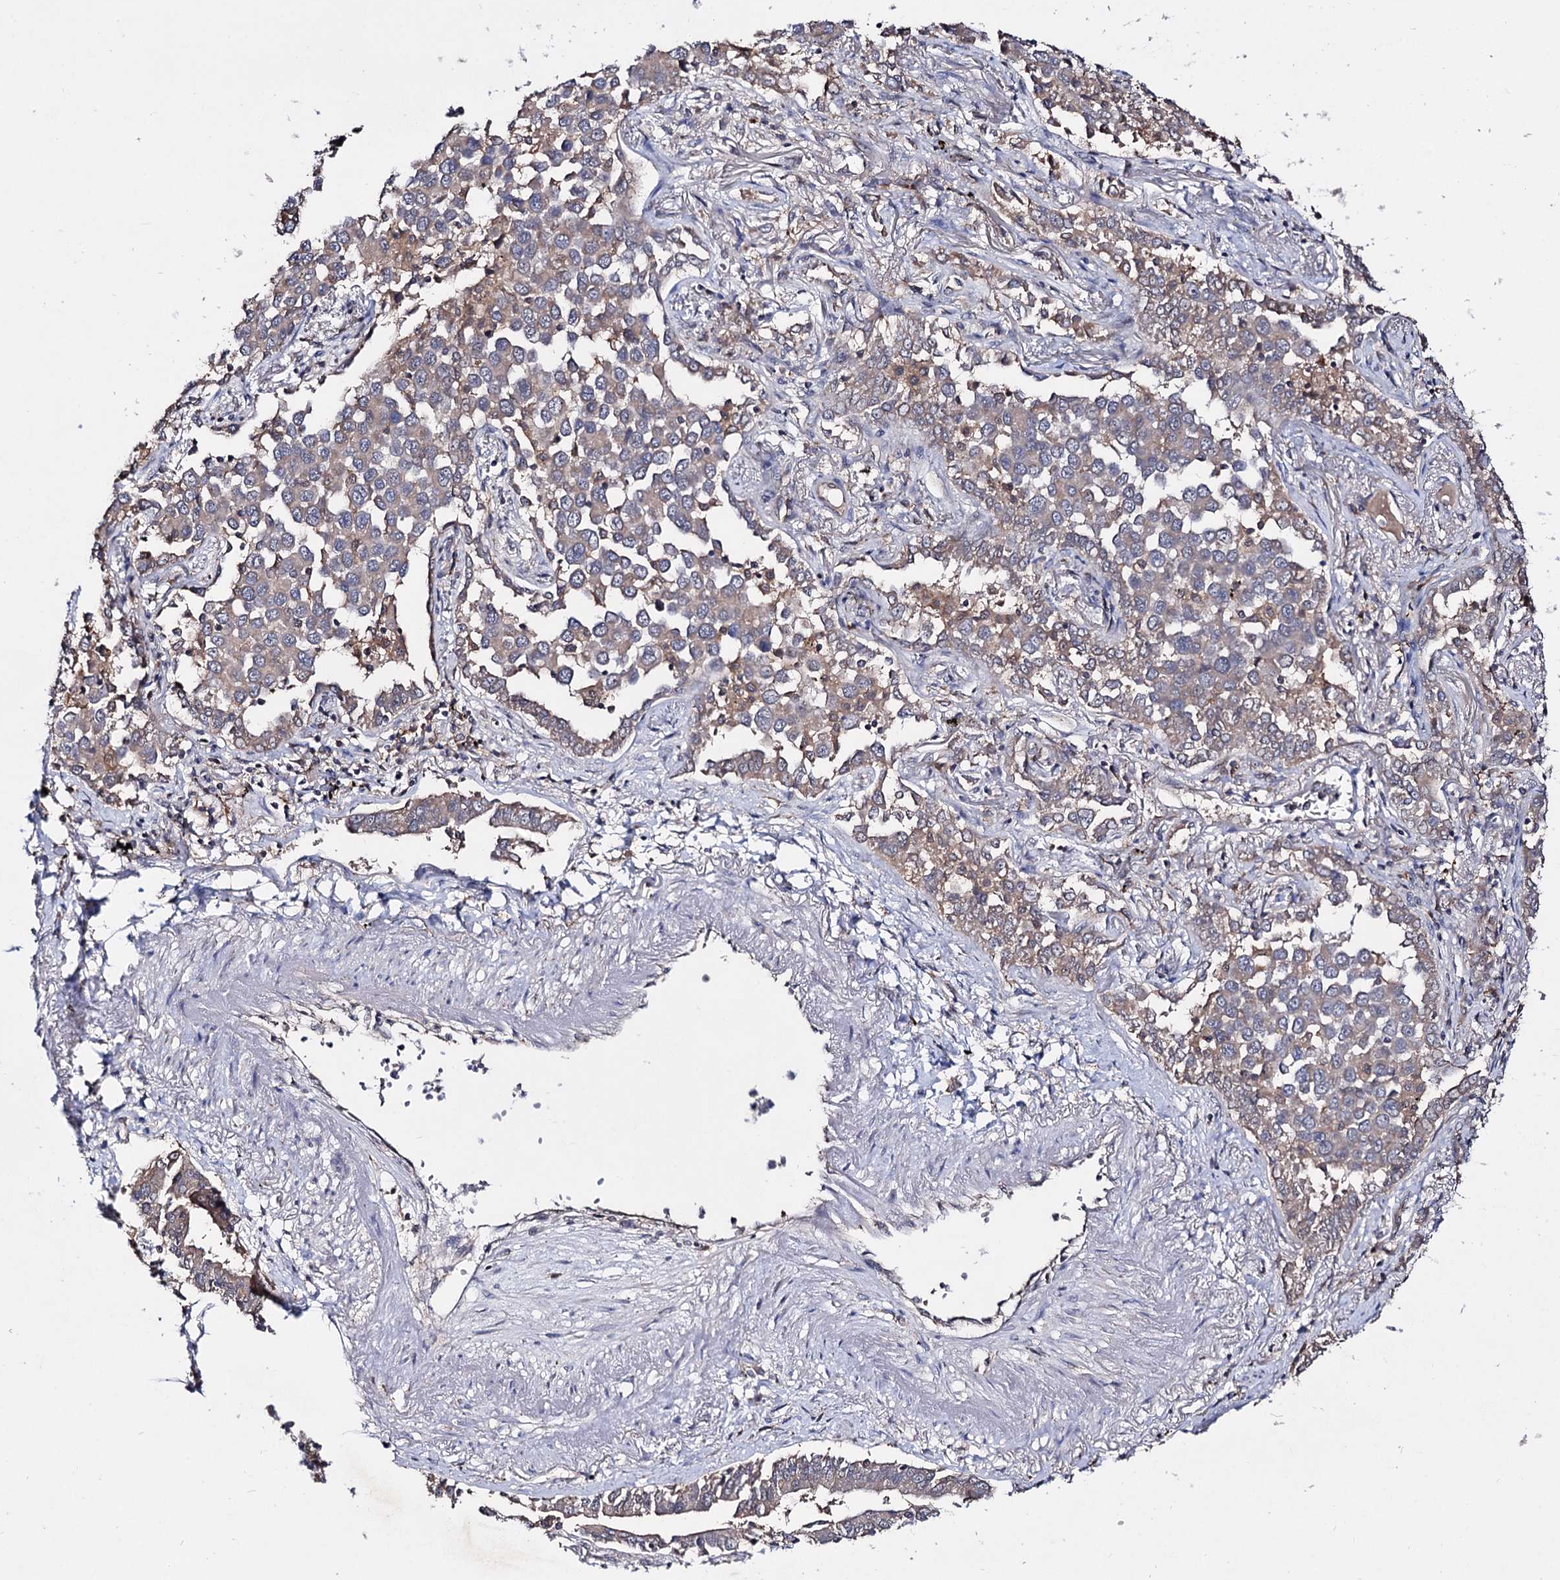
{"staining": {"intensity": "weak", "quantity": "25%-75%", "location": "cytoplasmic/membranous"}, "tissue": "lung cancer", "cell_type": "Tumor cells", "image_type": "cancer", "snomed": [{"axis": "morphology", "description": "Adenocarcinoma, NOS"}, {"axis": "topography", "description": "Lung"}], "caption": "Lung cancer was stained to show a protein in brown. There is low levels of weak cytoplasmic/membranous staining in about 25%-75% of tumor cells.", "gene": "ACTR6", "patient": {"sex": "male", "age": 67}}